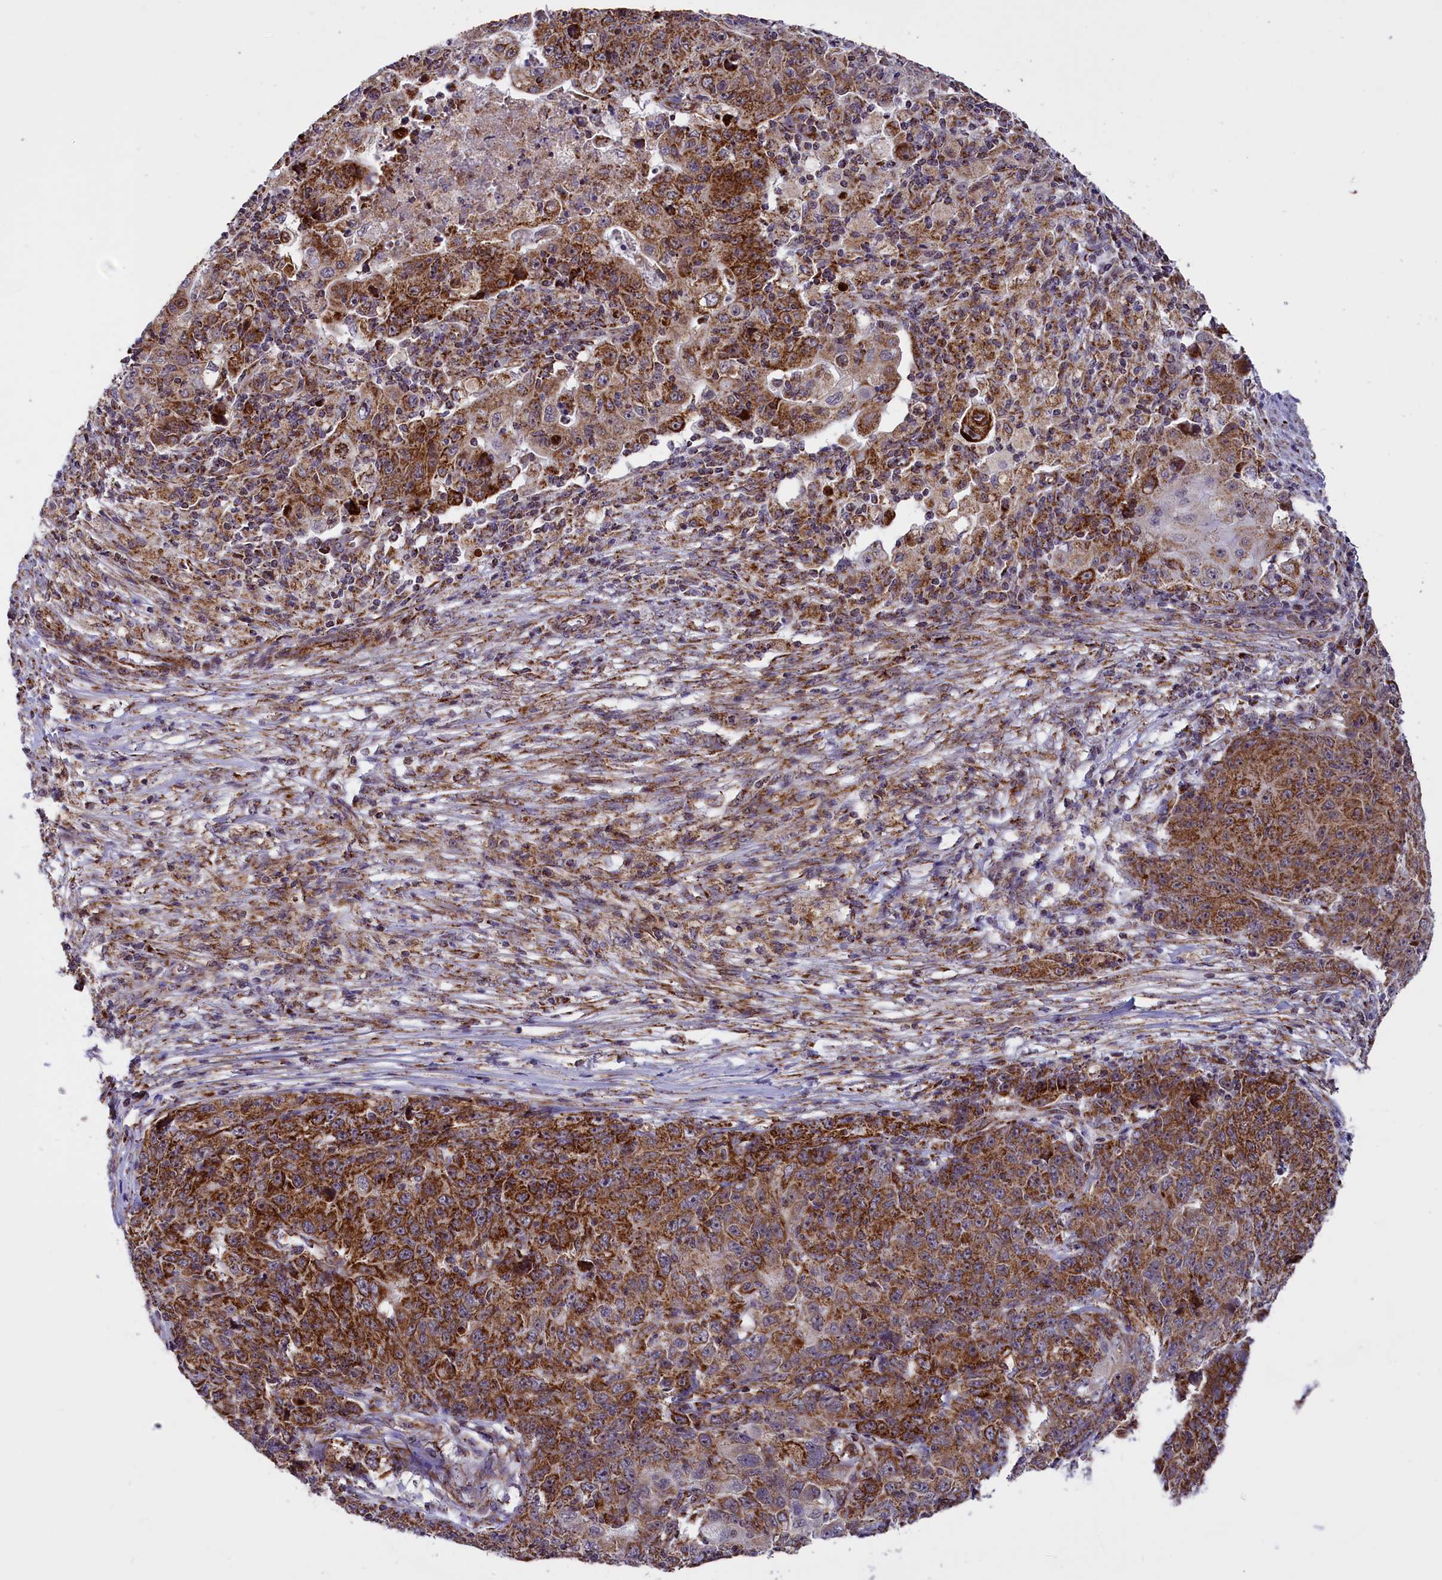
{"staining": {"intensity": "moderate", "quantity": ">75%", "location": "cytoplasmic/membranous"}, "tissue": "ovarian cancer", "cell_type": "Tumor cells", "image_type": "cancer", "snomed": [{"axis": "morphology", "description": "Carcinoma, endometroid"}, {"axis": "topography", "description": "Ovary"}], "caption": "Ovarian endometroid carcinoma stained with a brown dye shows moderate cytoplasmic/membranous positive staining in approximately >75% of tumor cells.", "gene": "NDUFS5", "patient": {"sex": "female", "age": 42}}